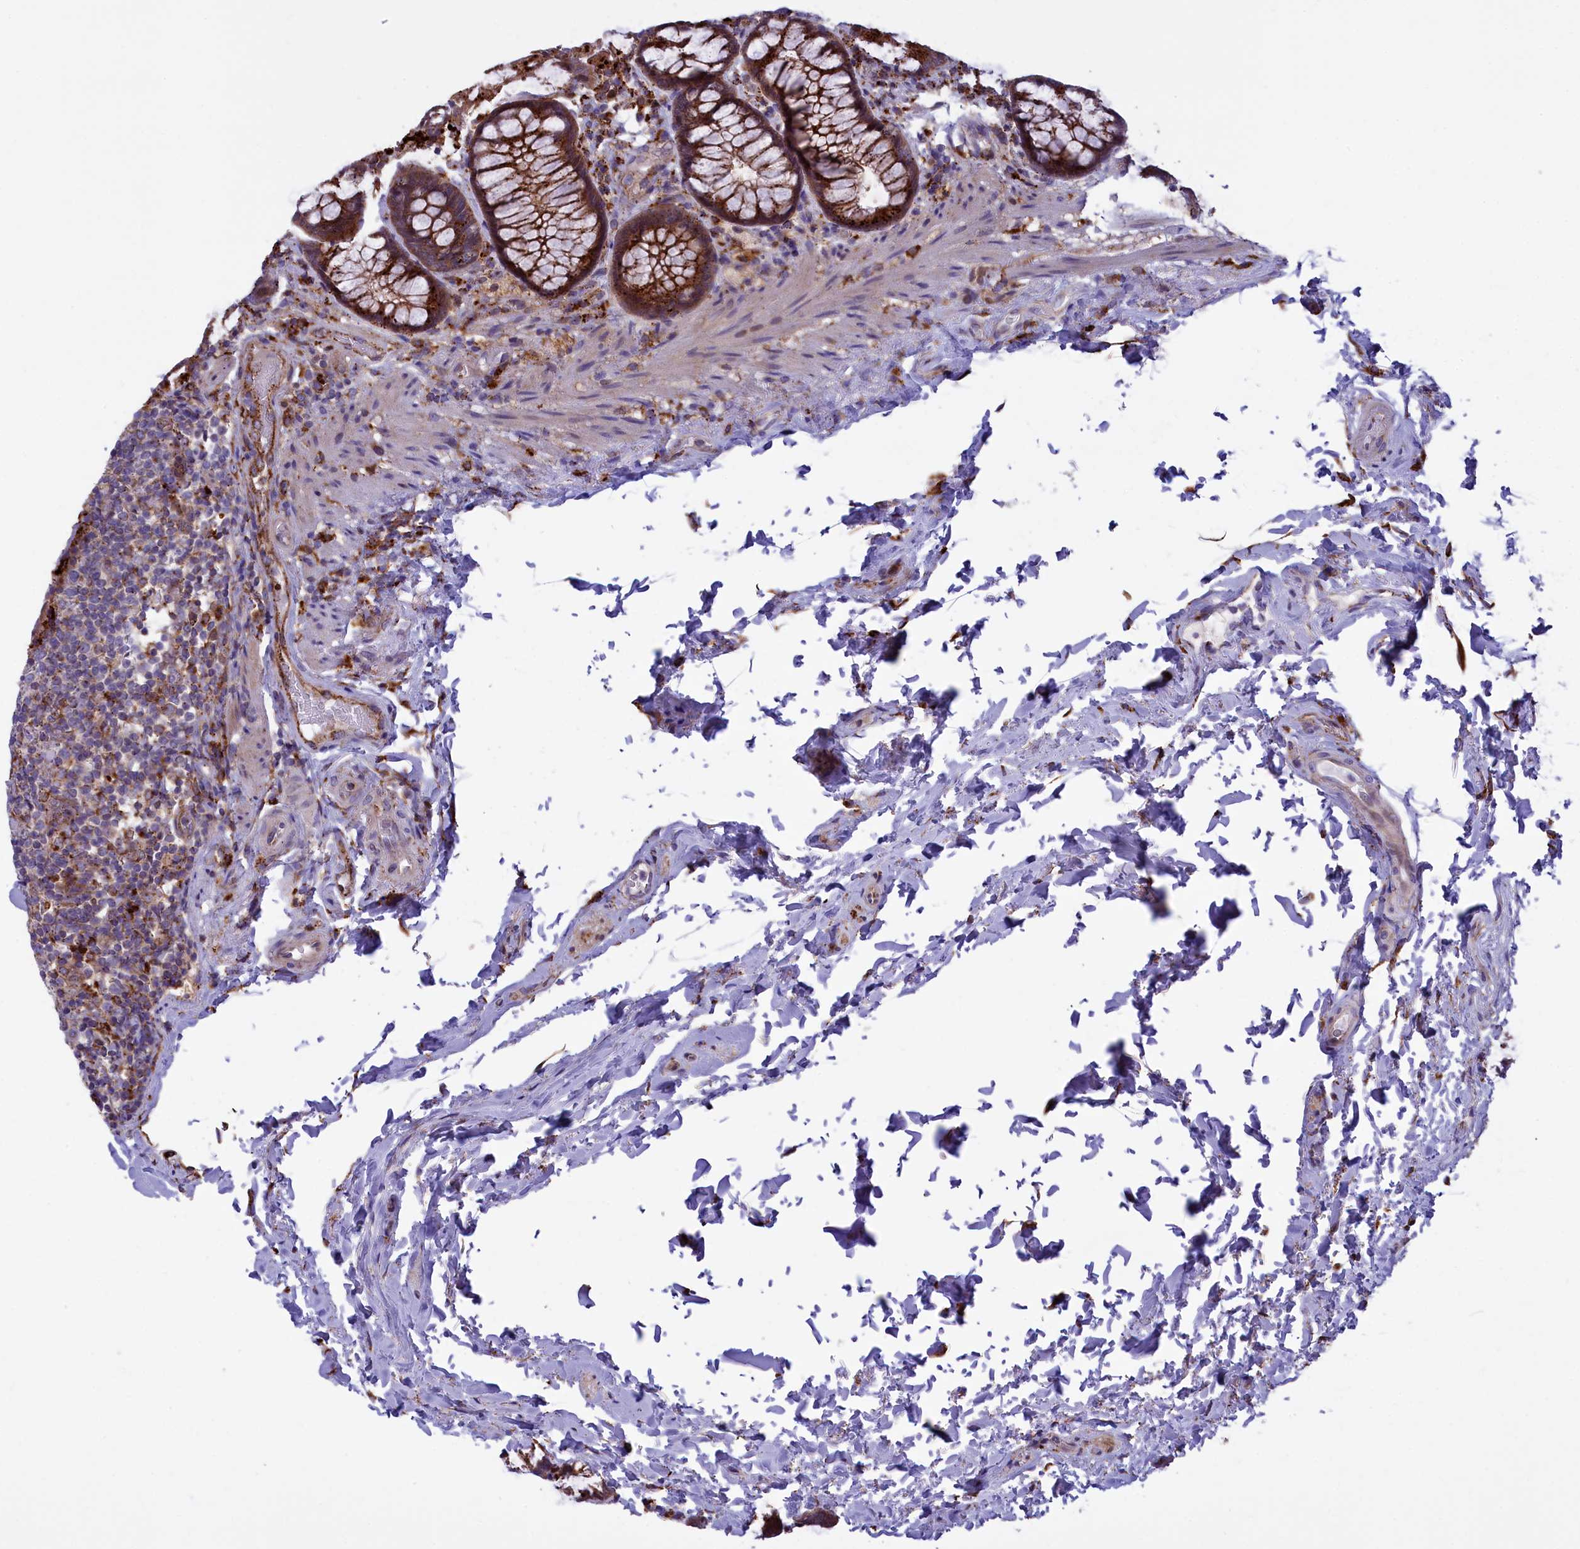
{"staining": {"intensity": "strong", "quantity": ">75%", "location": "cytoplasmic/membranous"}, "tissue": "rectum", "cell_type": "Glandular cells", "image_type": "normal", "snomed": [{"axis": "morphology", "description": "Normal tissue, NOS"}, {"axis": "topography", "description": "Rectum"}], "caption": "Immunohistochemical staining of normal human rectum displays strong cytoplasmic/membranous protein staining in approximately >75% of glandular cells.", "gene": "MAN2B1", "patient": {"sex": "male", "age": 83}}